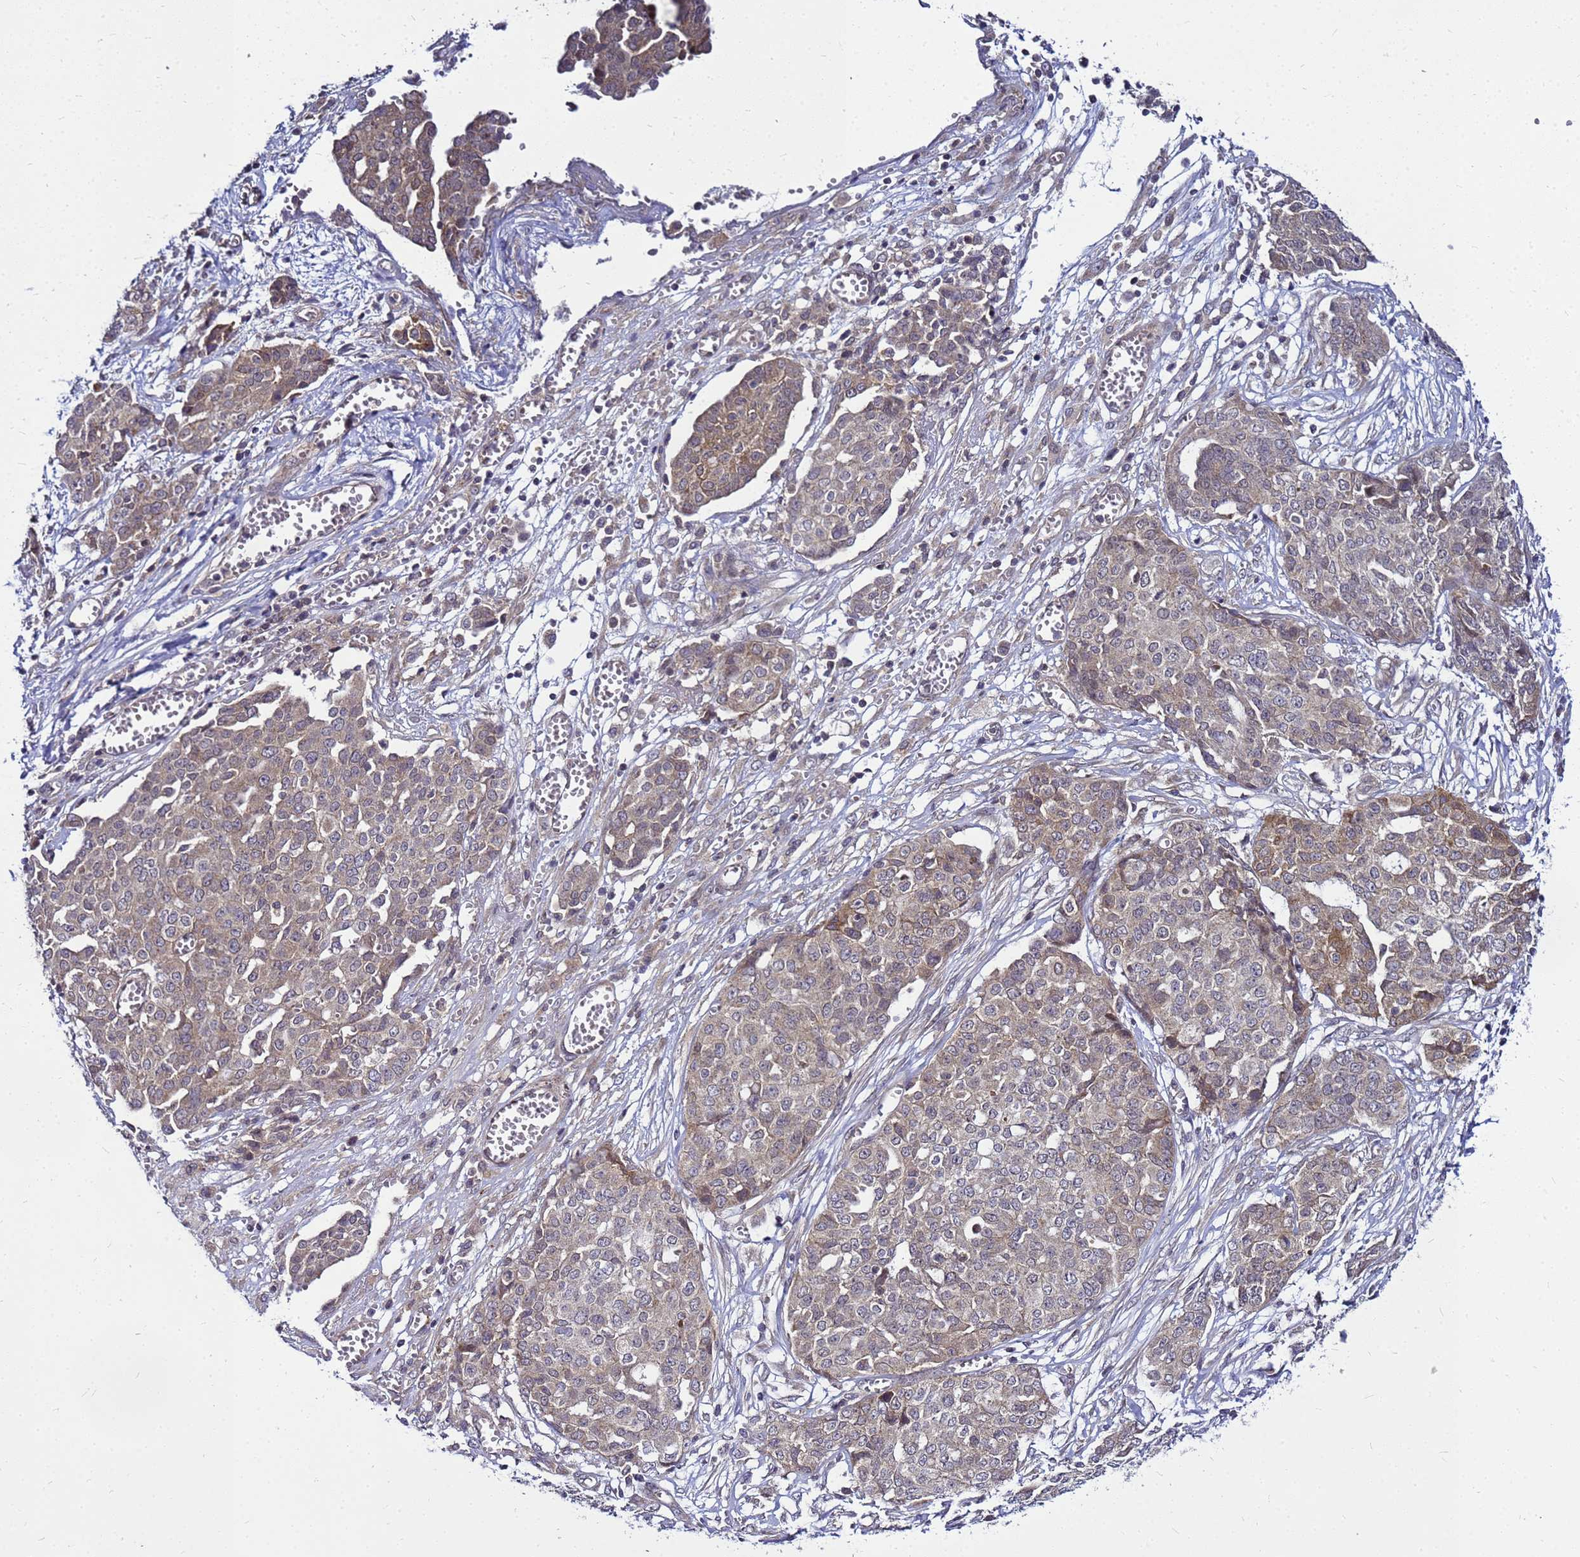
{"staining": {"intensity": "weak", "quantity": ">75%", "location": "cytoplasmic/membranous"}, "tissue": "ovarian cancer", "cell_type": "Tumor cells", "image_type": "cancer", "snomed": [{"axis": "morphology", "description": "Cystadenocarcinoma, serous, NOS"}, {"axis": "topography", "description": "Soft tissue"}, {"axis": "topography", "description": "Ovary"}], "caption": "Brown immunohistochemical staining in human serous cystadenocarcinoma (ovarian) exhibits weak cytoplasmic/membranous staining in approximately >75% of tumor cells. The protein is shown in brown color, while the nuclei are stained blue.", "gene": "SAT1", "patient": {"sex": "female", "age": 57}}